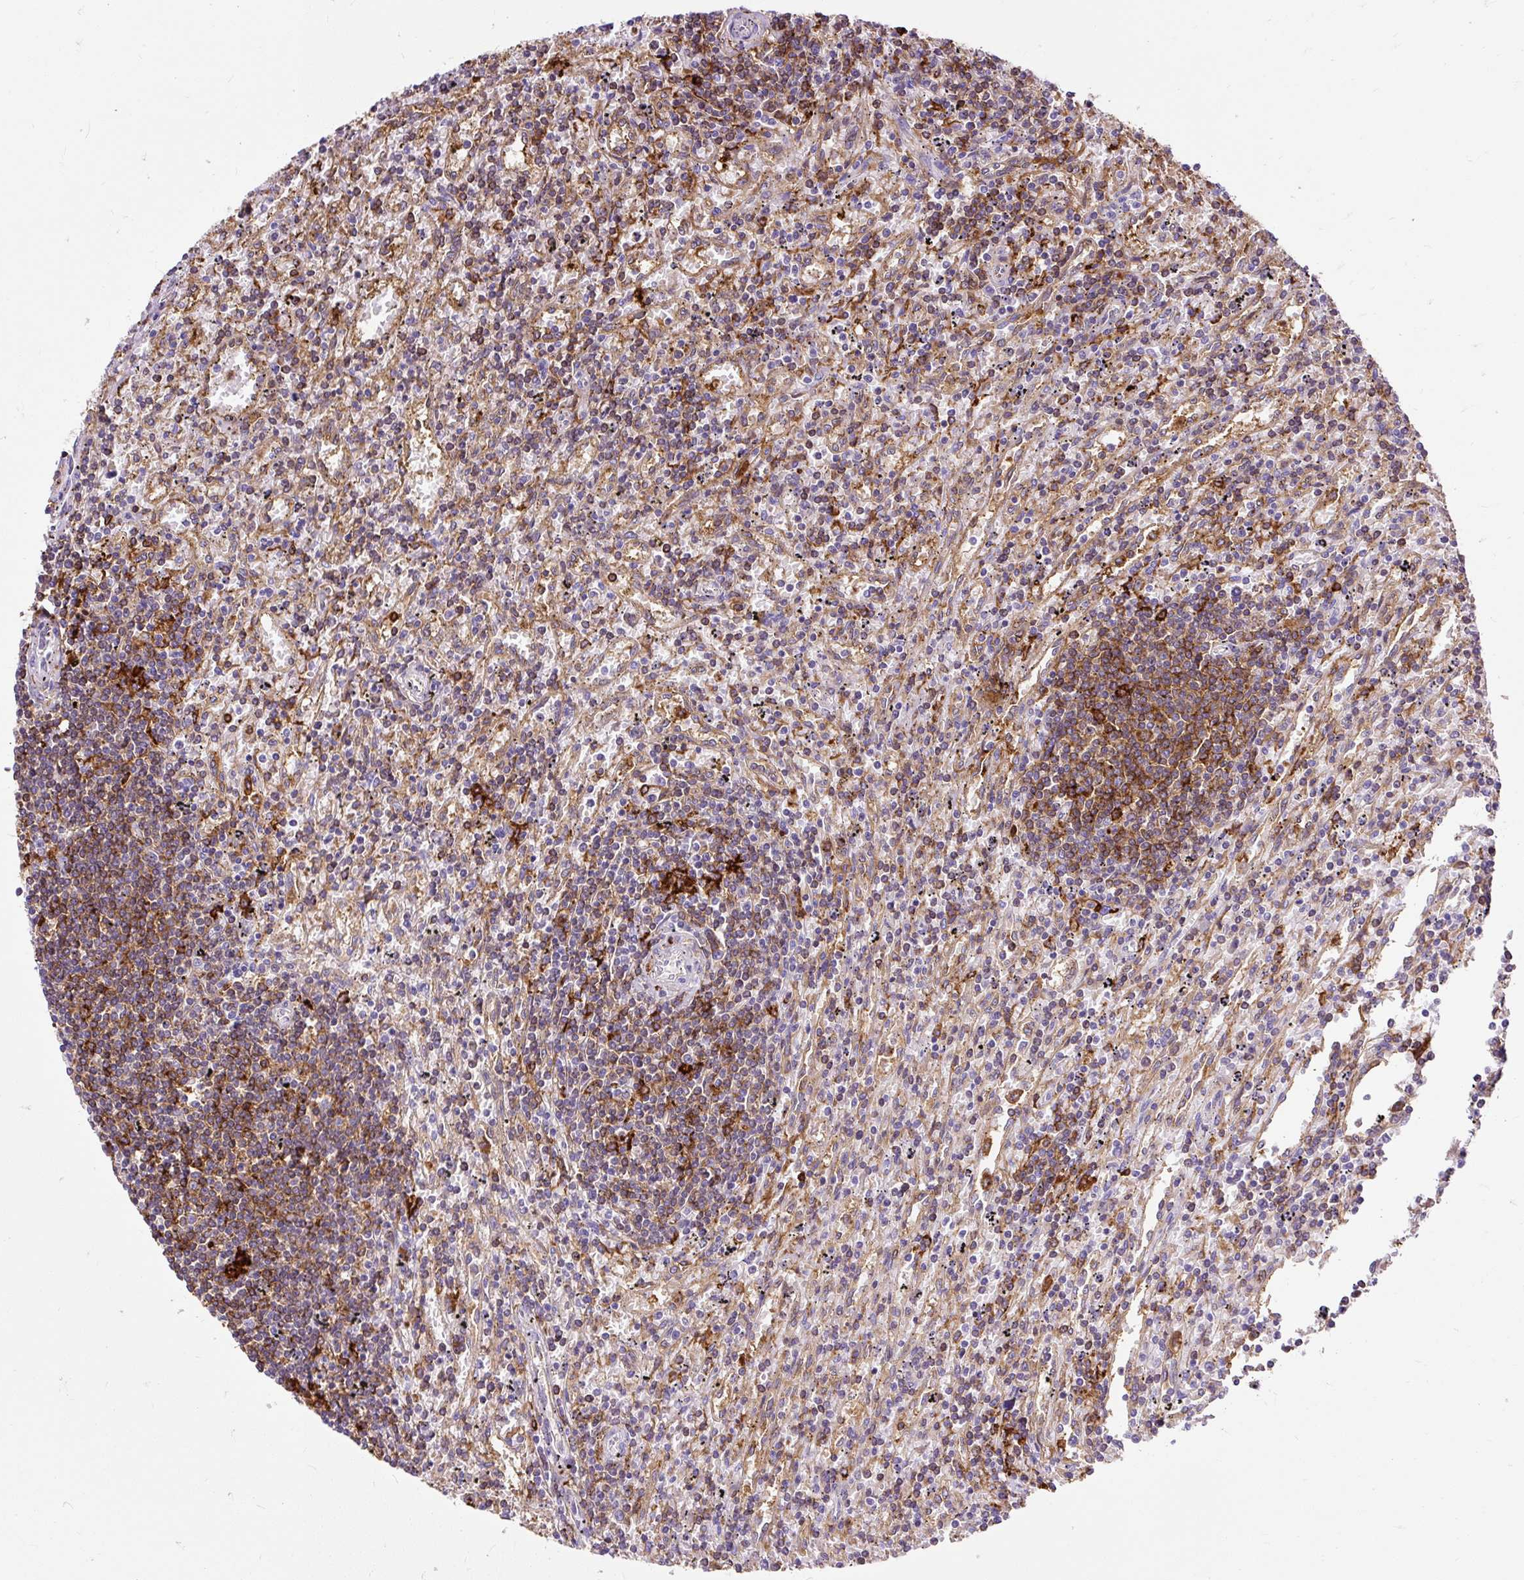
{"staining": {"intensity": "moderate", "quantity": "25%-75%", "location": "cytoplasmic/membranous"}, "tissue": "lymphoma", "cell_type": "Tumor cells", "image_type": "cancer", "snomed": [{"axis": "morphology", "description": "Malignant lymphoma, non-Hodgkin's type, Low grade"}, {"axis": "topography", "description": "Spleen"}], "caption": "A micrograph of human malignant lymphoma, non-Hodgkin's type (low-grade) stained for a protein reveals moderate cytoplasmic/membranous brown staining in tumor cells.", "gene": "HLA-DRA", "patient": {"sex": "male", "age": 76}}